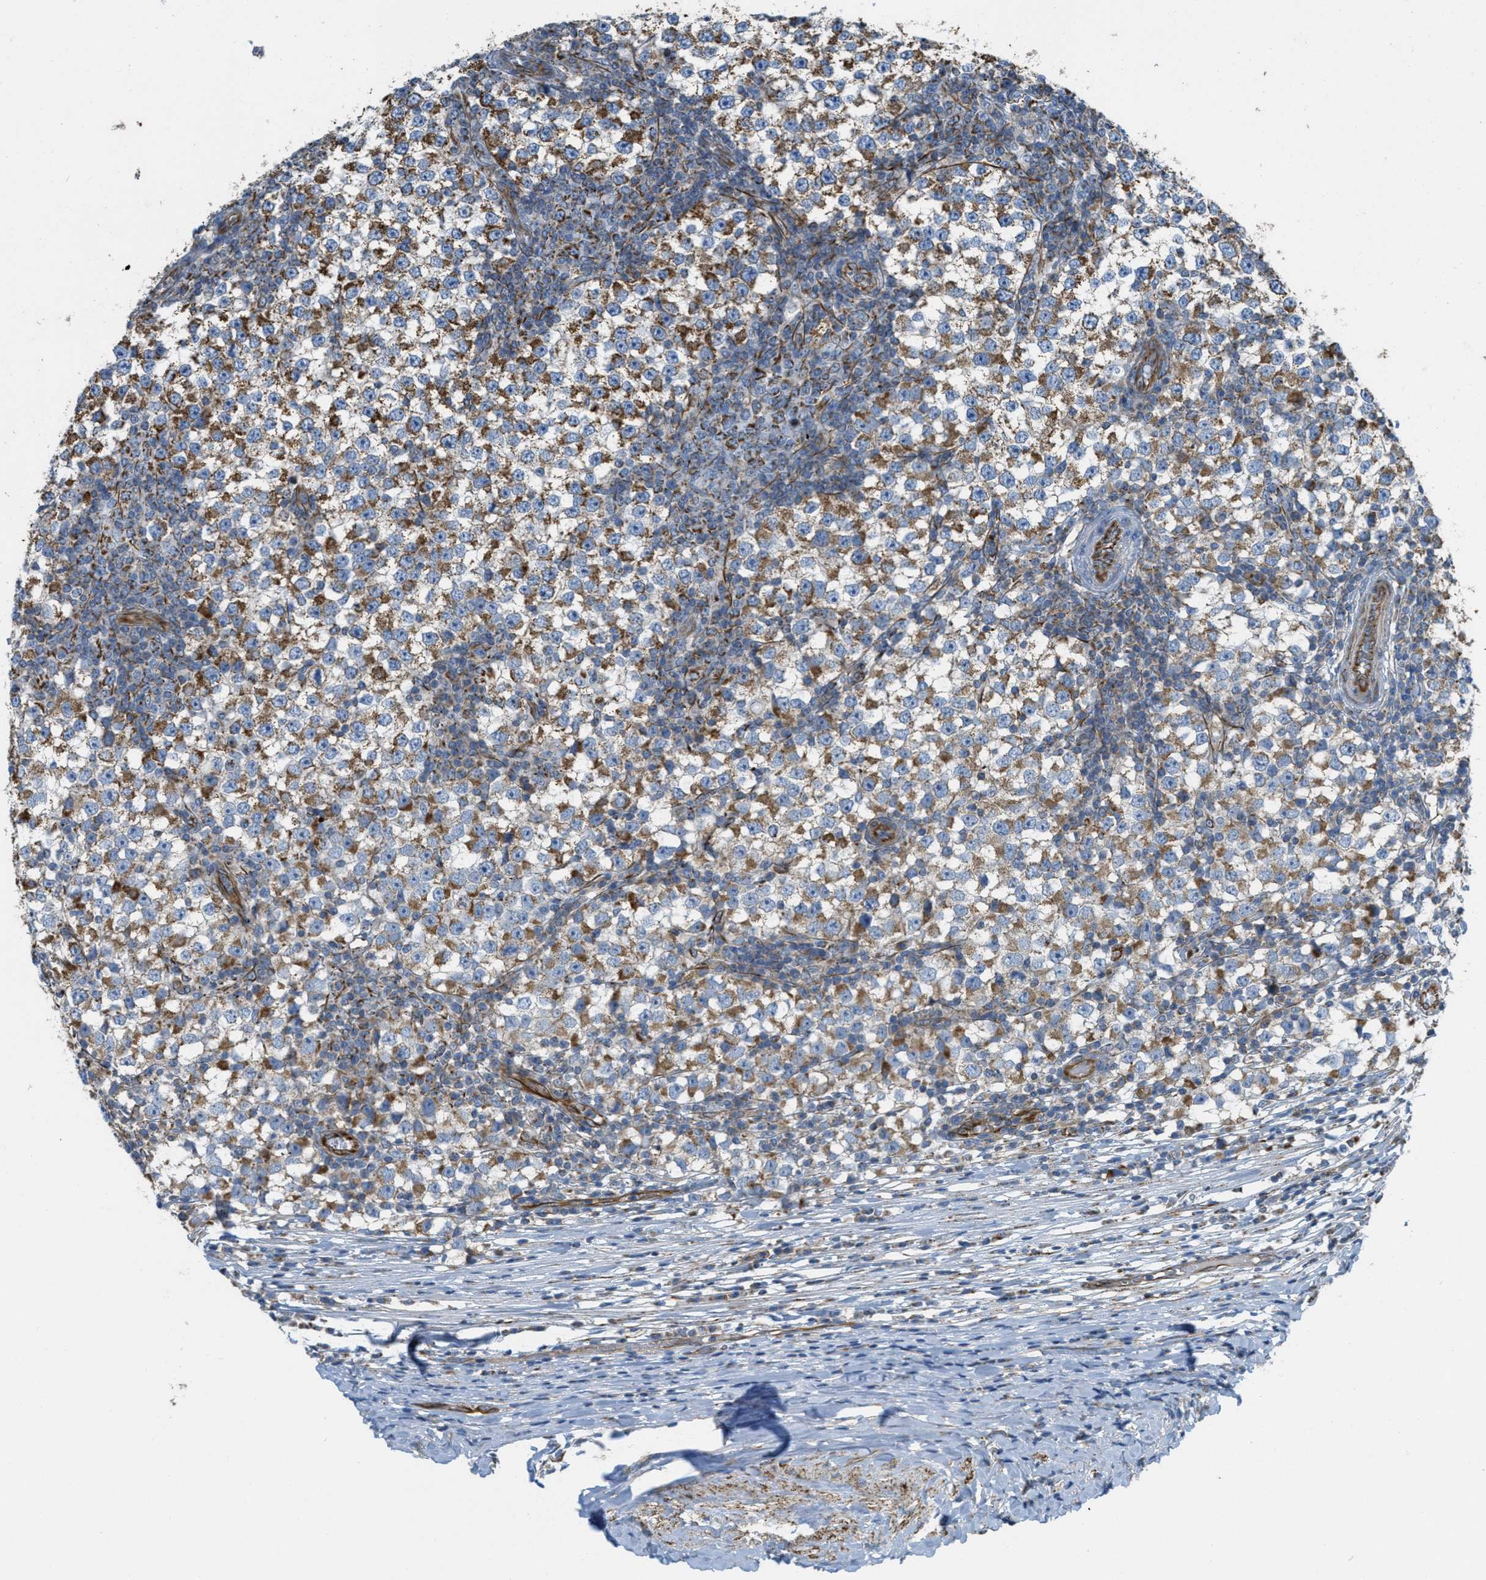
{"staining": {"intensity": "strong", "quantity": ">75%", "location": "cytoplasmic/membranous"}, "tissue": "testis cancer", "cell_type": "Tumor cells", "image_type": "cancer", "snomed": [{"axis": "morphology", "description": "Seminoma, NOS"}, {"axis": "topography", "description": "Testis"}], "caption": "Protein analysis of seminoma (testis) tissue reveals strong cytoplasmic/membranous positivity in approximately >75% of tumor cells.", "gene": "BTN3A1", "patient": {"sex": "male", "age": 65}}